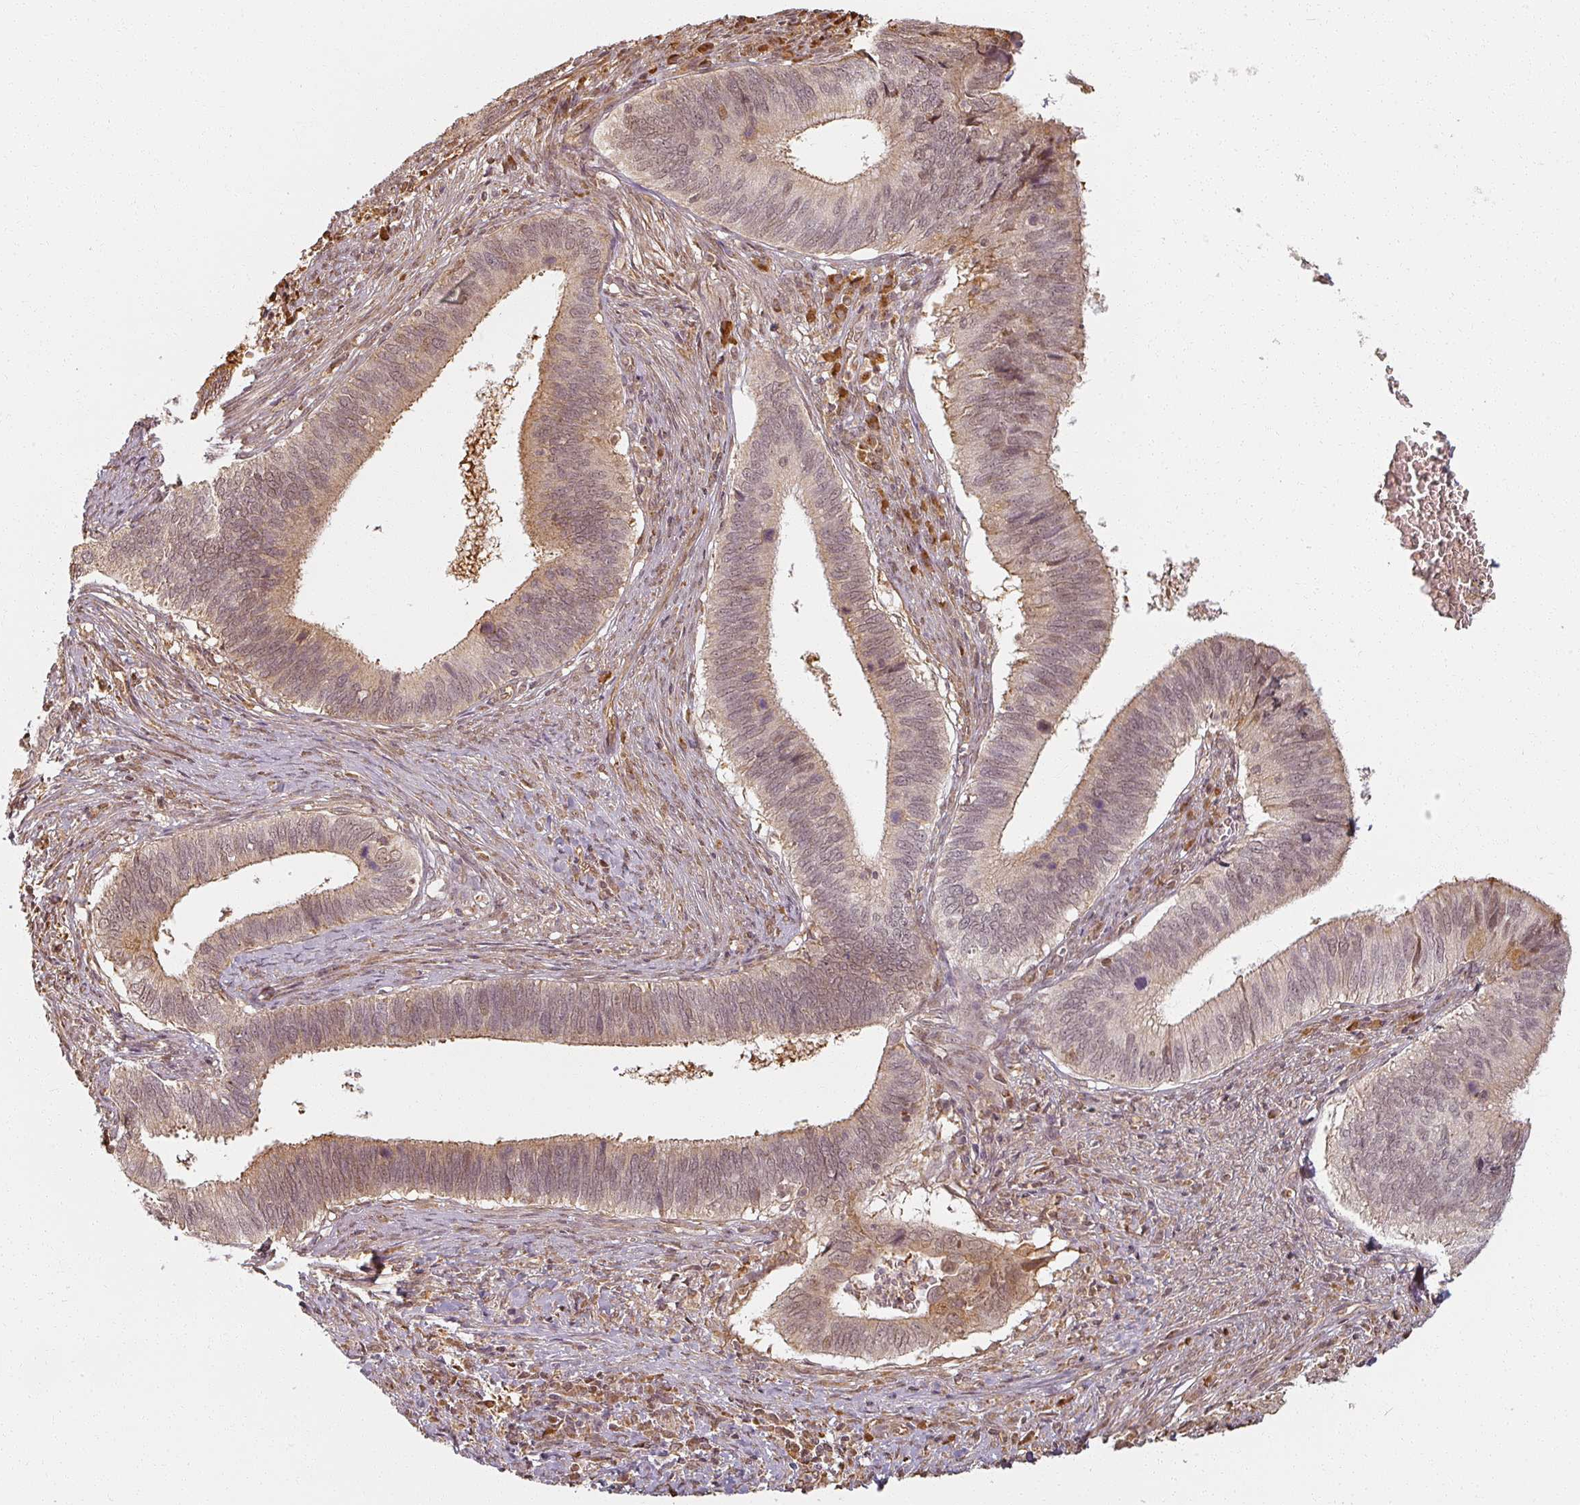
{"staining": {"intensity": "moderate", "quantity": ">75%", "location": "cytoplasmic/membranous,nuclear"}, "tissue": "cervical cancer", "cell_type": "Tumor cells", "image_type": "cancer", "snomed": [{"axis": "morphology", "description": "Adenocarcinoma, NOS"}, {"axis": "topography", "description": "Cervix"}], "caption": "There is medium levels of moderate cytoplasmic/membranous and nuclear expression in tumor cells of cervical cancer, as demonstrated by immunohistochemical staining (brown color).", "gene": "MED19", "patient": {"sex": "female", "age": 42}}